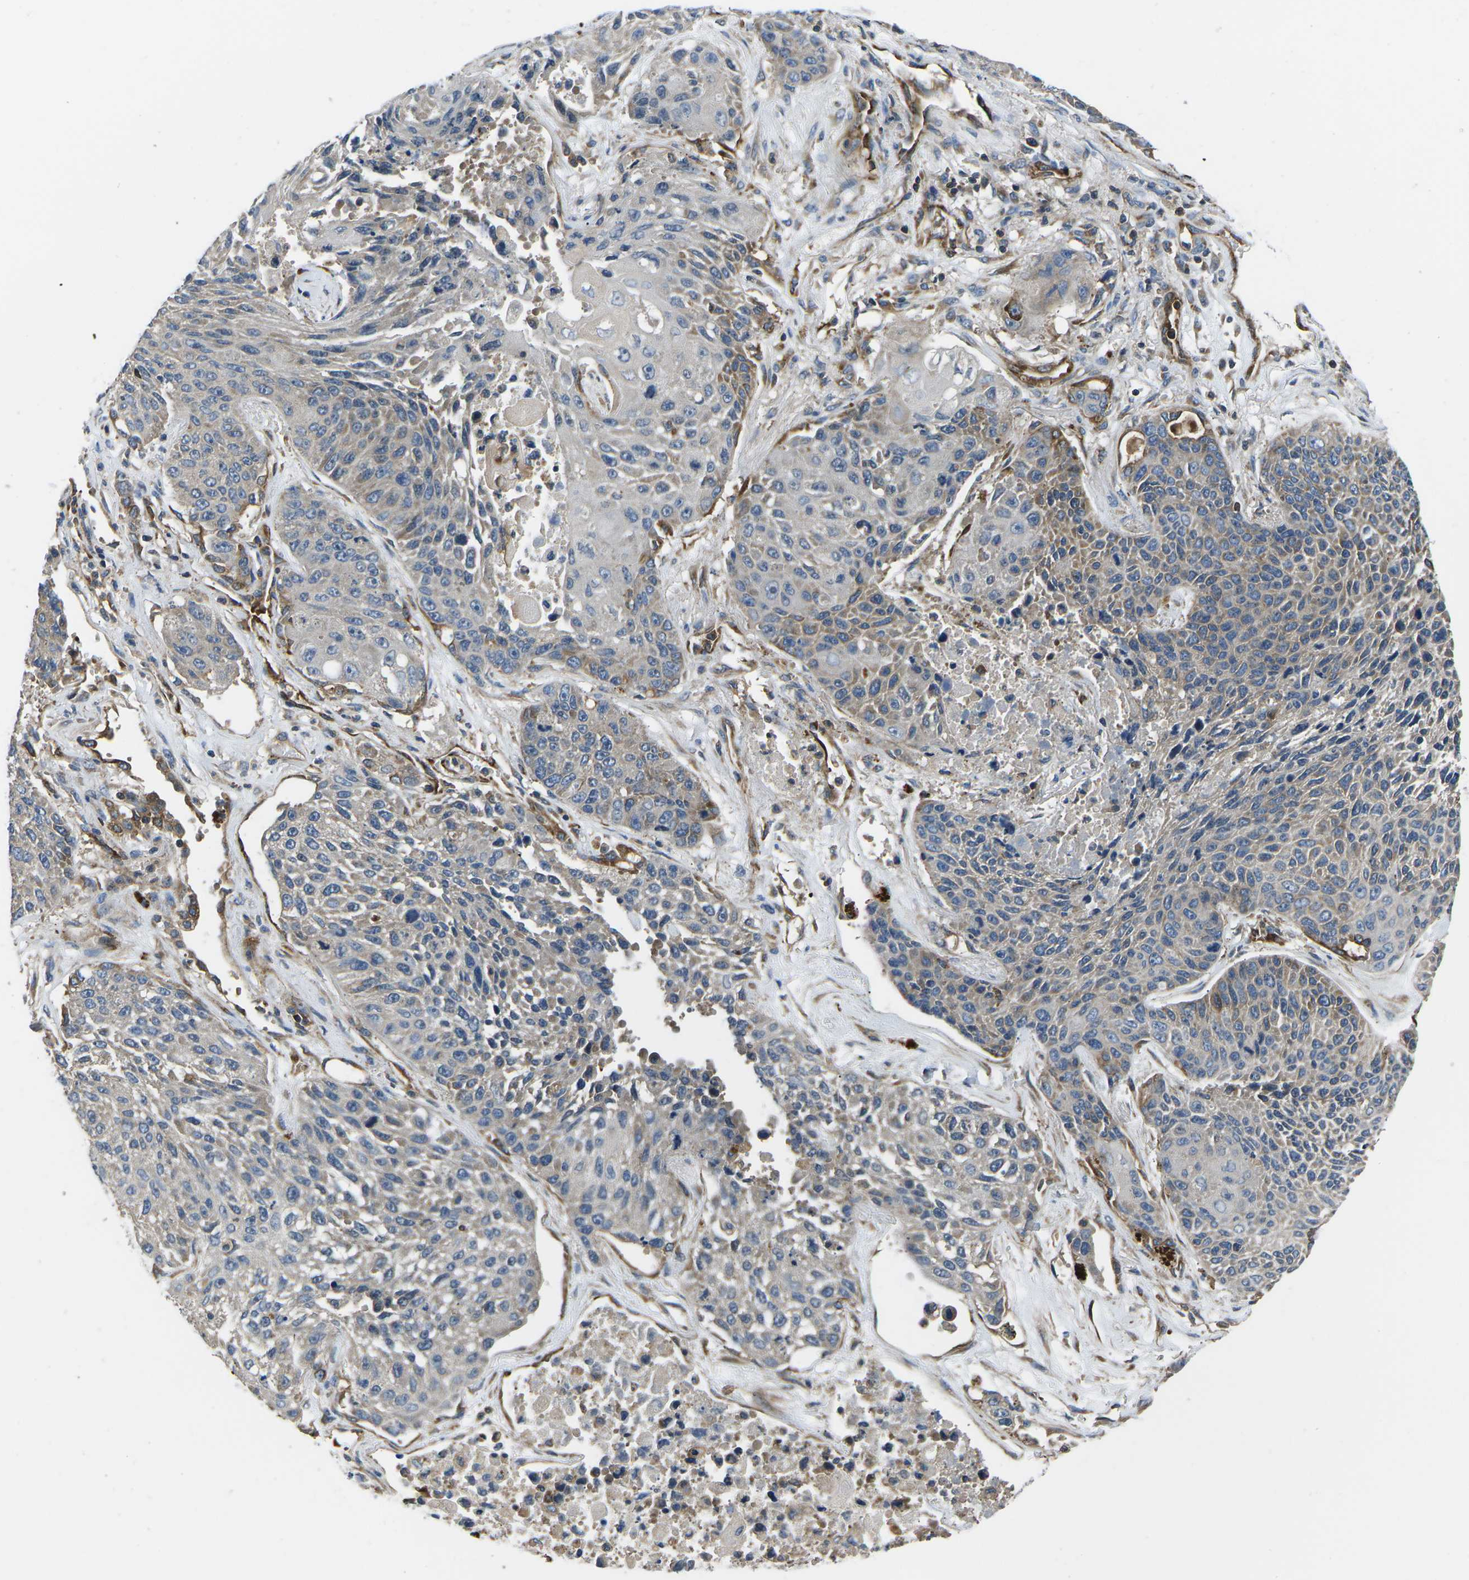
{"staining": {"intensity": "weak", "quantity": ">75%", "location": "cytoplasmic/membranous"}, "tissue": "lung cancer", "cell_type": "Tumor cells", "image_type": "cancer", "snomed": [{"axis": "morphology", "description": "Squamous cell carcinoma, NOS"}, {"axis": "topography", "description": "Lung"}], "caption": "Lung cancer (squamous cell carcinoma) was stained to show a protein in brown. There is low levels of weak cytoplasmic/membranous positivity in approximately >75% of tumor cells. (DAB IHC, brown staining for protein, blue staining for nuclei).", "gene": "KCNJ15", "patient": {"sex": "male", "age": 61}}